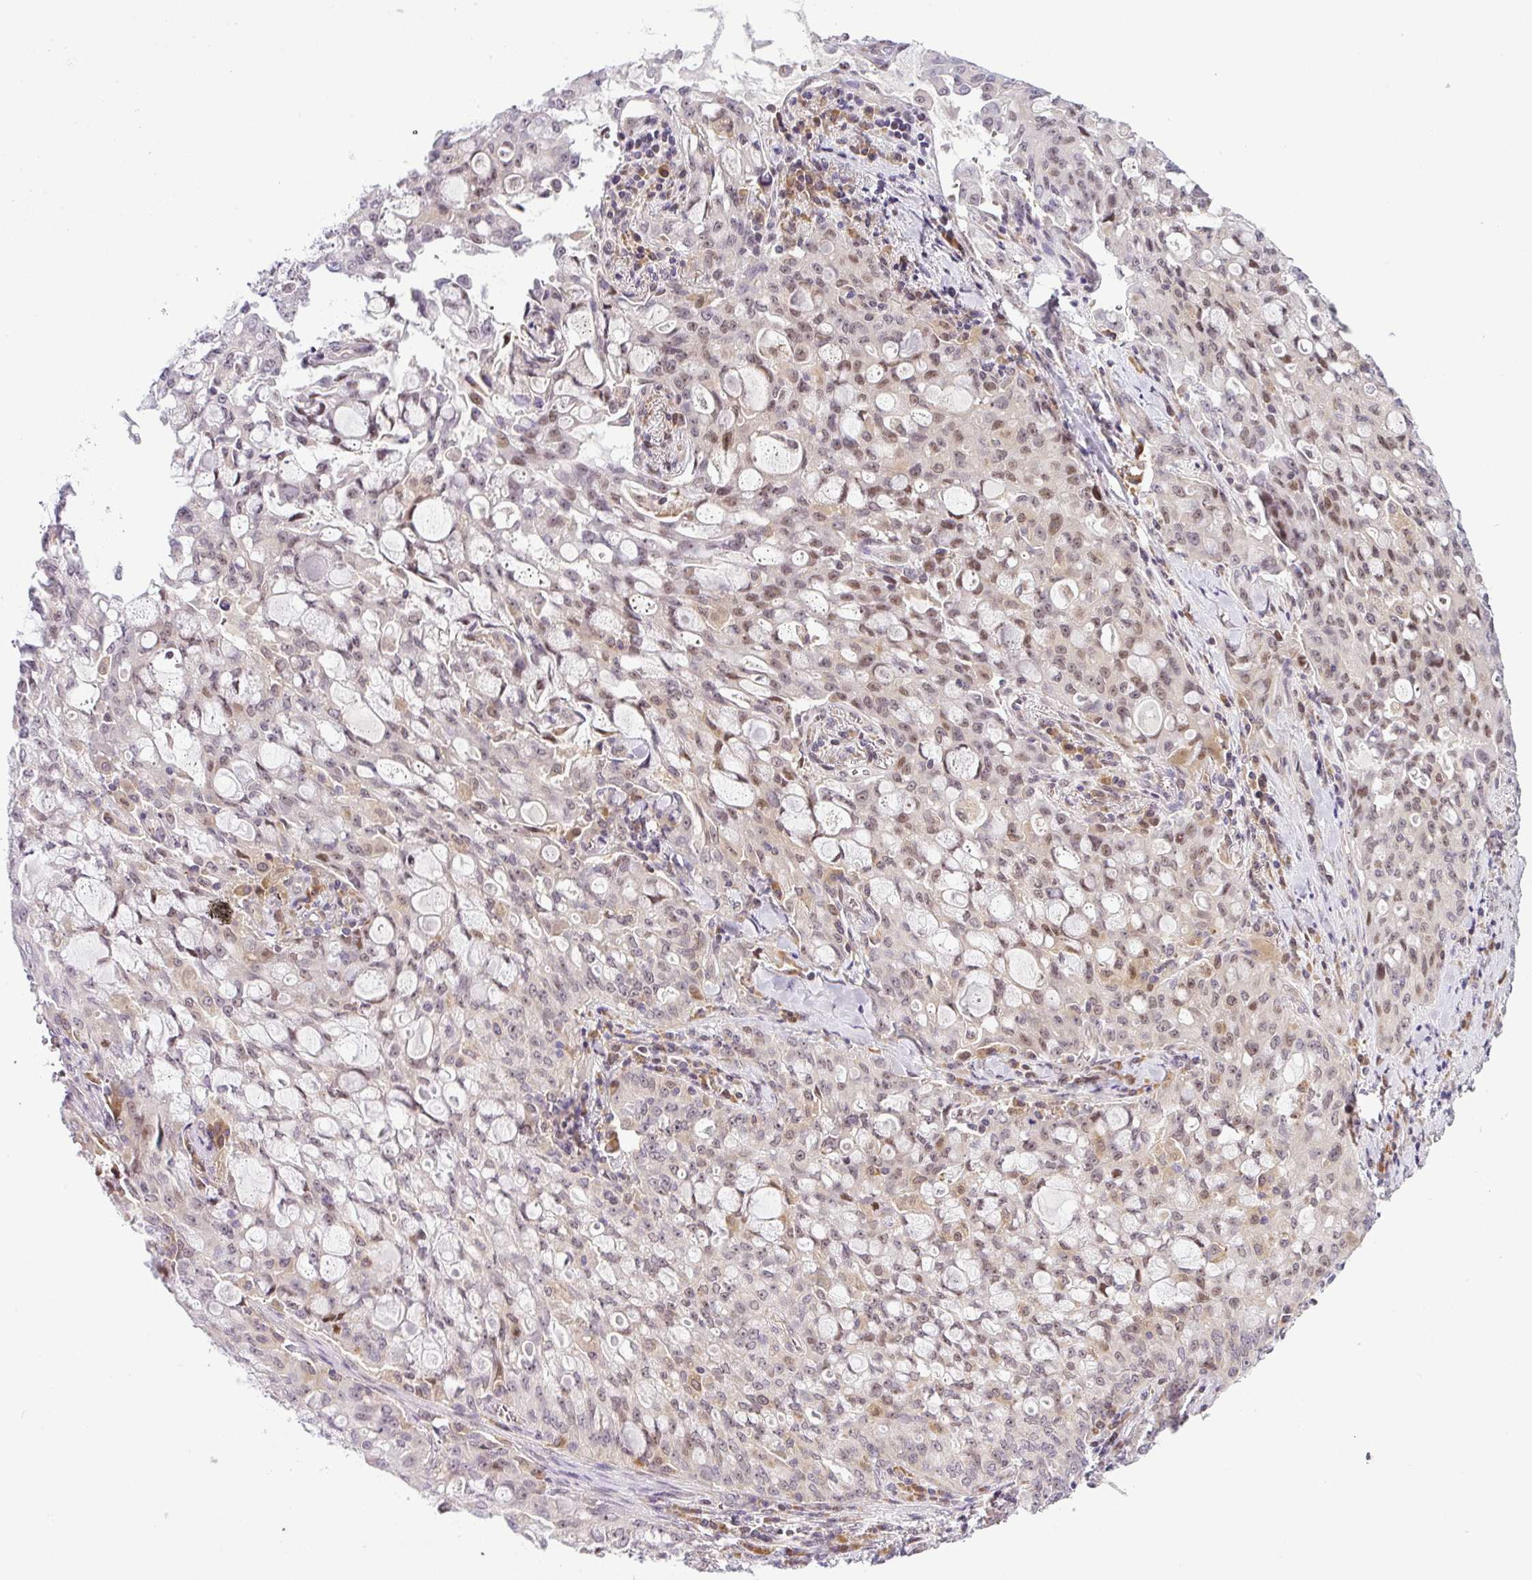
{"staining": {"intensity": "weak", "quantity": ">75%", "location": "nuclear"}, "tissue": "lung cancer", "cell_type": "Tumor cells", "image_type": "cancer", "snomed": [{"axis": "morphology", "description": "Adenocarcinoma, NOS"}, {"axis": "topography", "description": "Lung"}], "caption": "Lung cancer (adenocarcinoma) stained for a protein (brown) shows weak nuclear positive staining in approximately >75% of tumor cells.", "gene": "NDUFB2", "patient": {"sex": "female", "age": 44}}